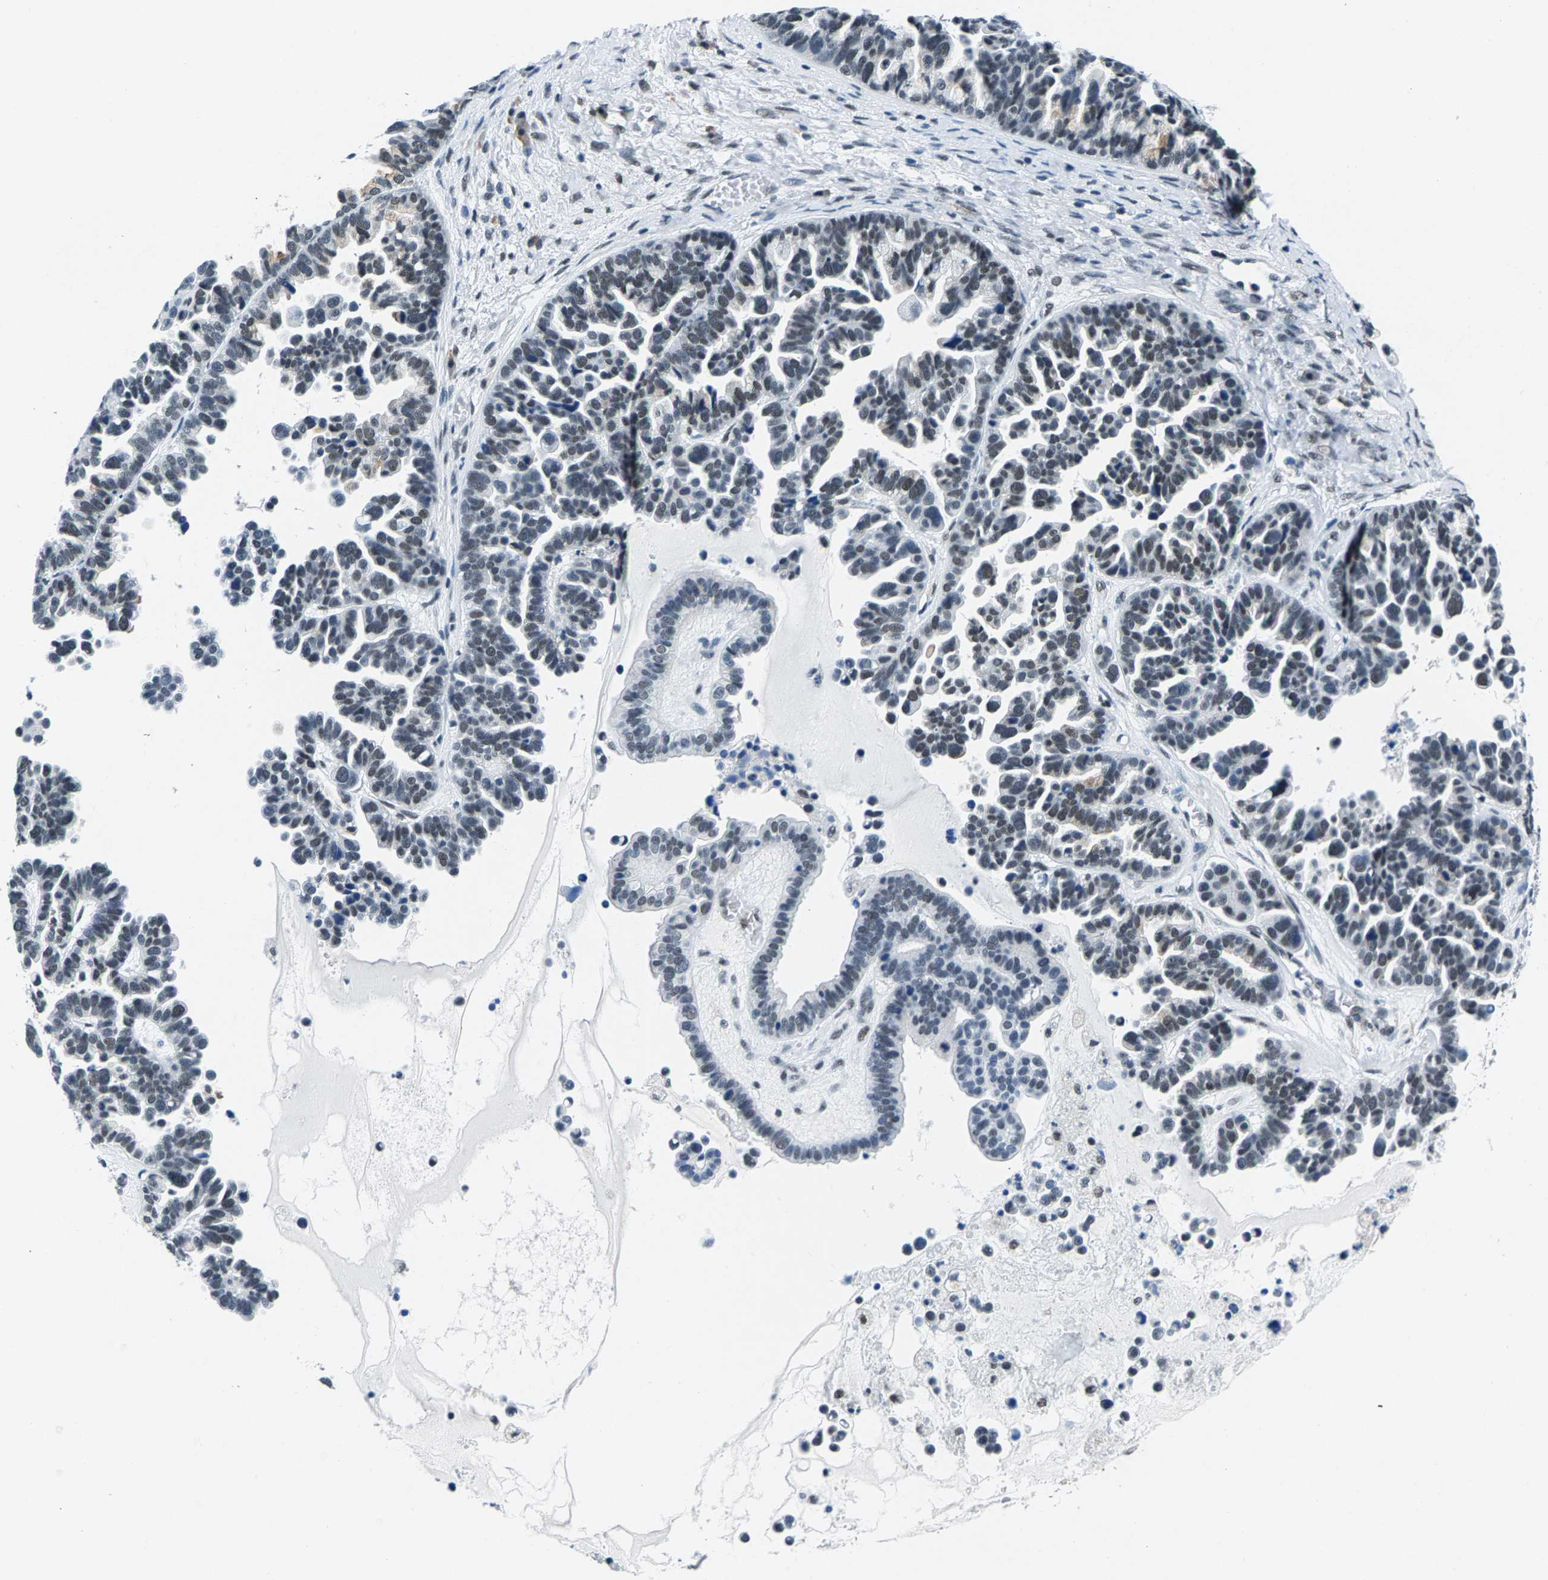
{"staining": {"intensity": "weak", "quantity": "25%-75%", "location": "nuclear"}, "tissue": "ovarian cancer", "cell_type": "Tumor cells", "image_type": "cancer", "snomed": [{"axis": "morphology", "description": "Cystadenocarcinoma, serous, NOS"}, {"axis": "topography", "description": "Ovary"}], "caption": "Protein analysis of ovarian cancer tissue shows weak nuclear staining in about 25%-75% of tumor cells.", "gene": "ATF2", "patient": {"sex": "female", "age": 56}}